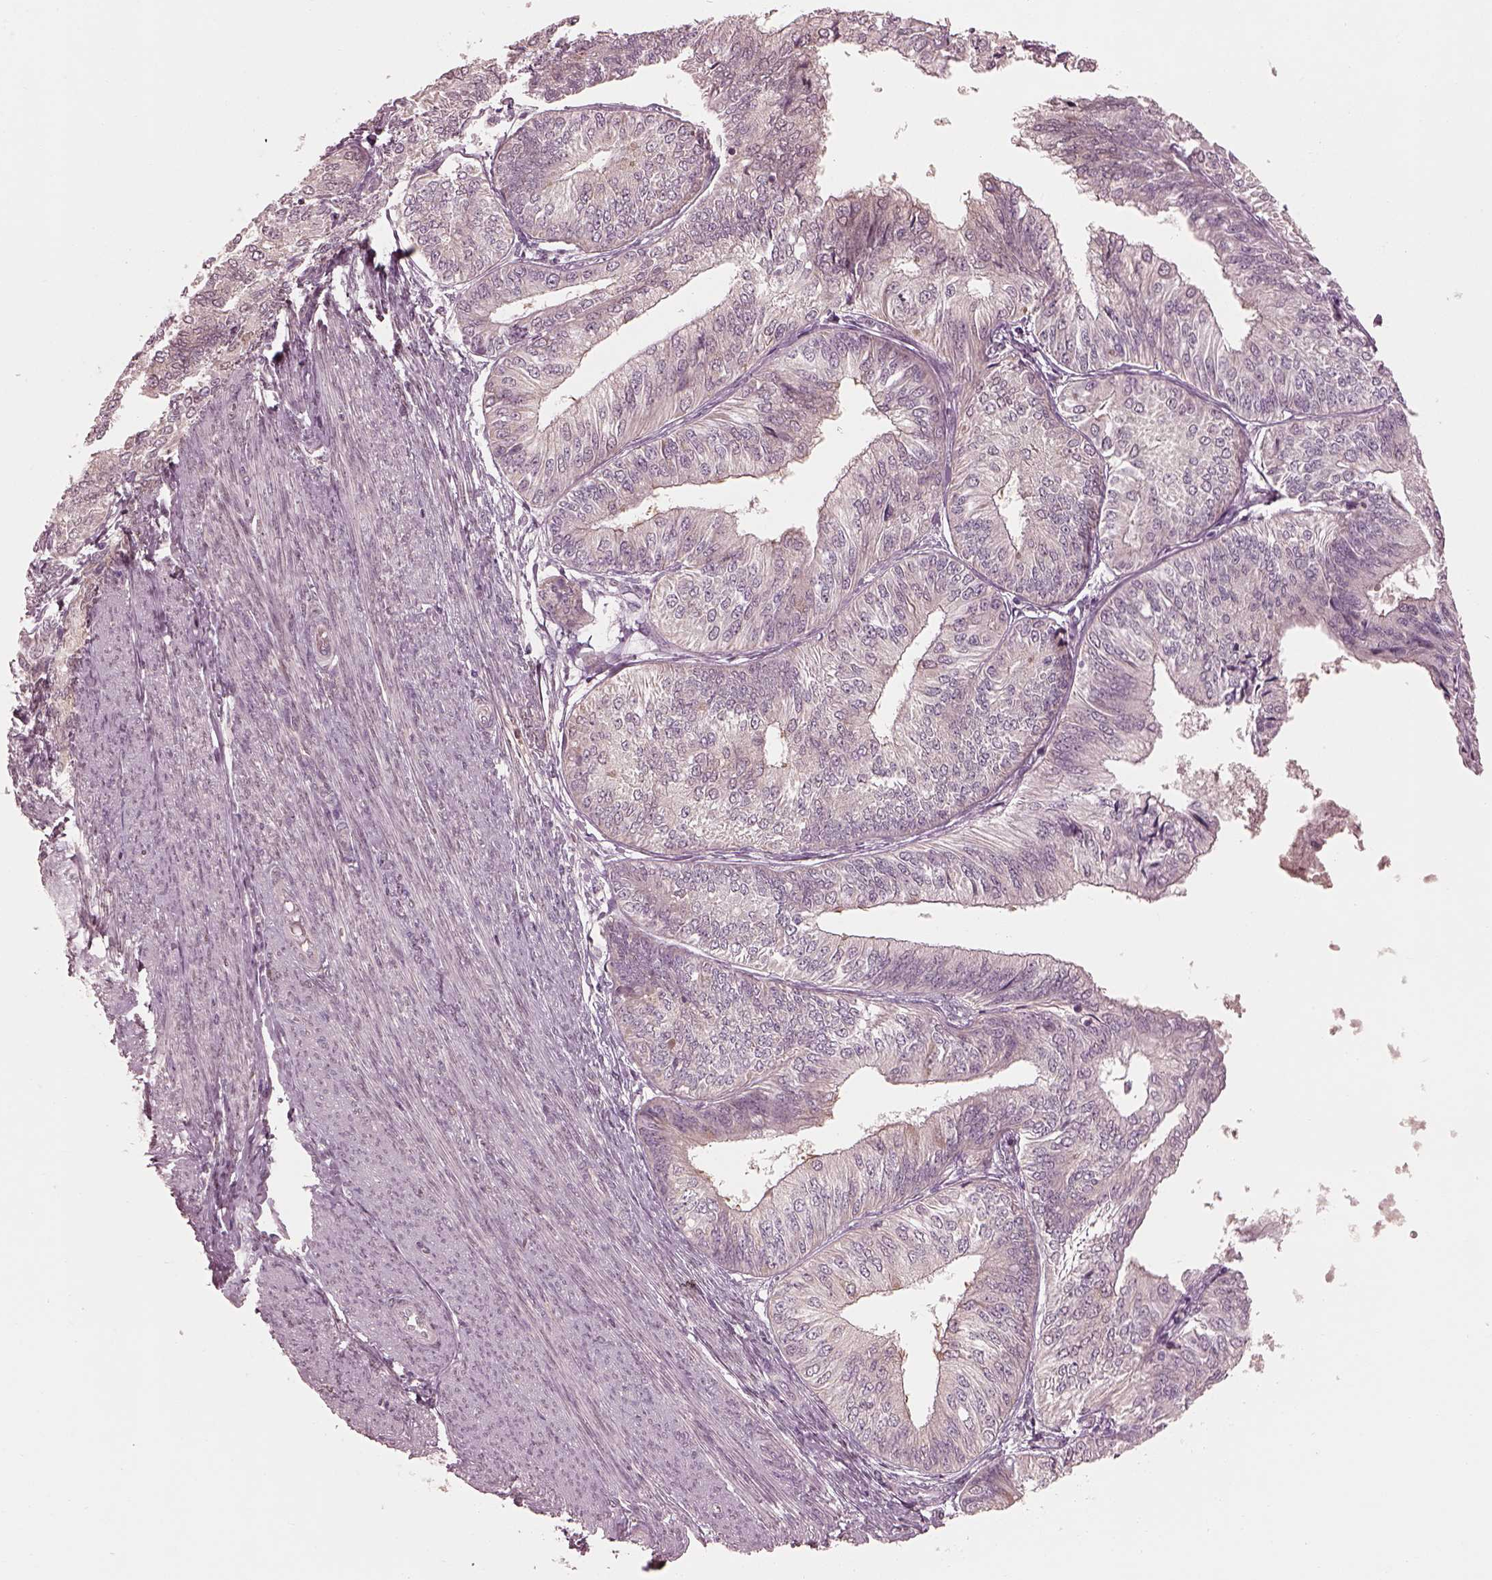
{"staining": {"intensity": "negative", "quantity": "none", "location": "none"}, "tissue": "endometrial cancer", "cell_type": "Tumor cells", "image_type": "cancer", "snomed": [{"axis": "morphology", "description": "Adenocarcinoma, NOS"}, {"axis": "topography", "description": "Endometrium"}], "caption": "This is an immunohistochemistry (IHC) histopathology image of adenocarcinoma (endometrial). There is no expression in tumor cells.", "gene": "IQCB1", "patient": {"sex": "female", "age": 58}}